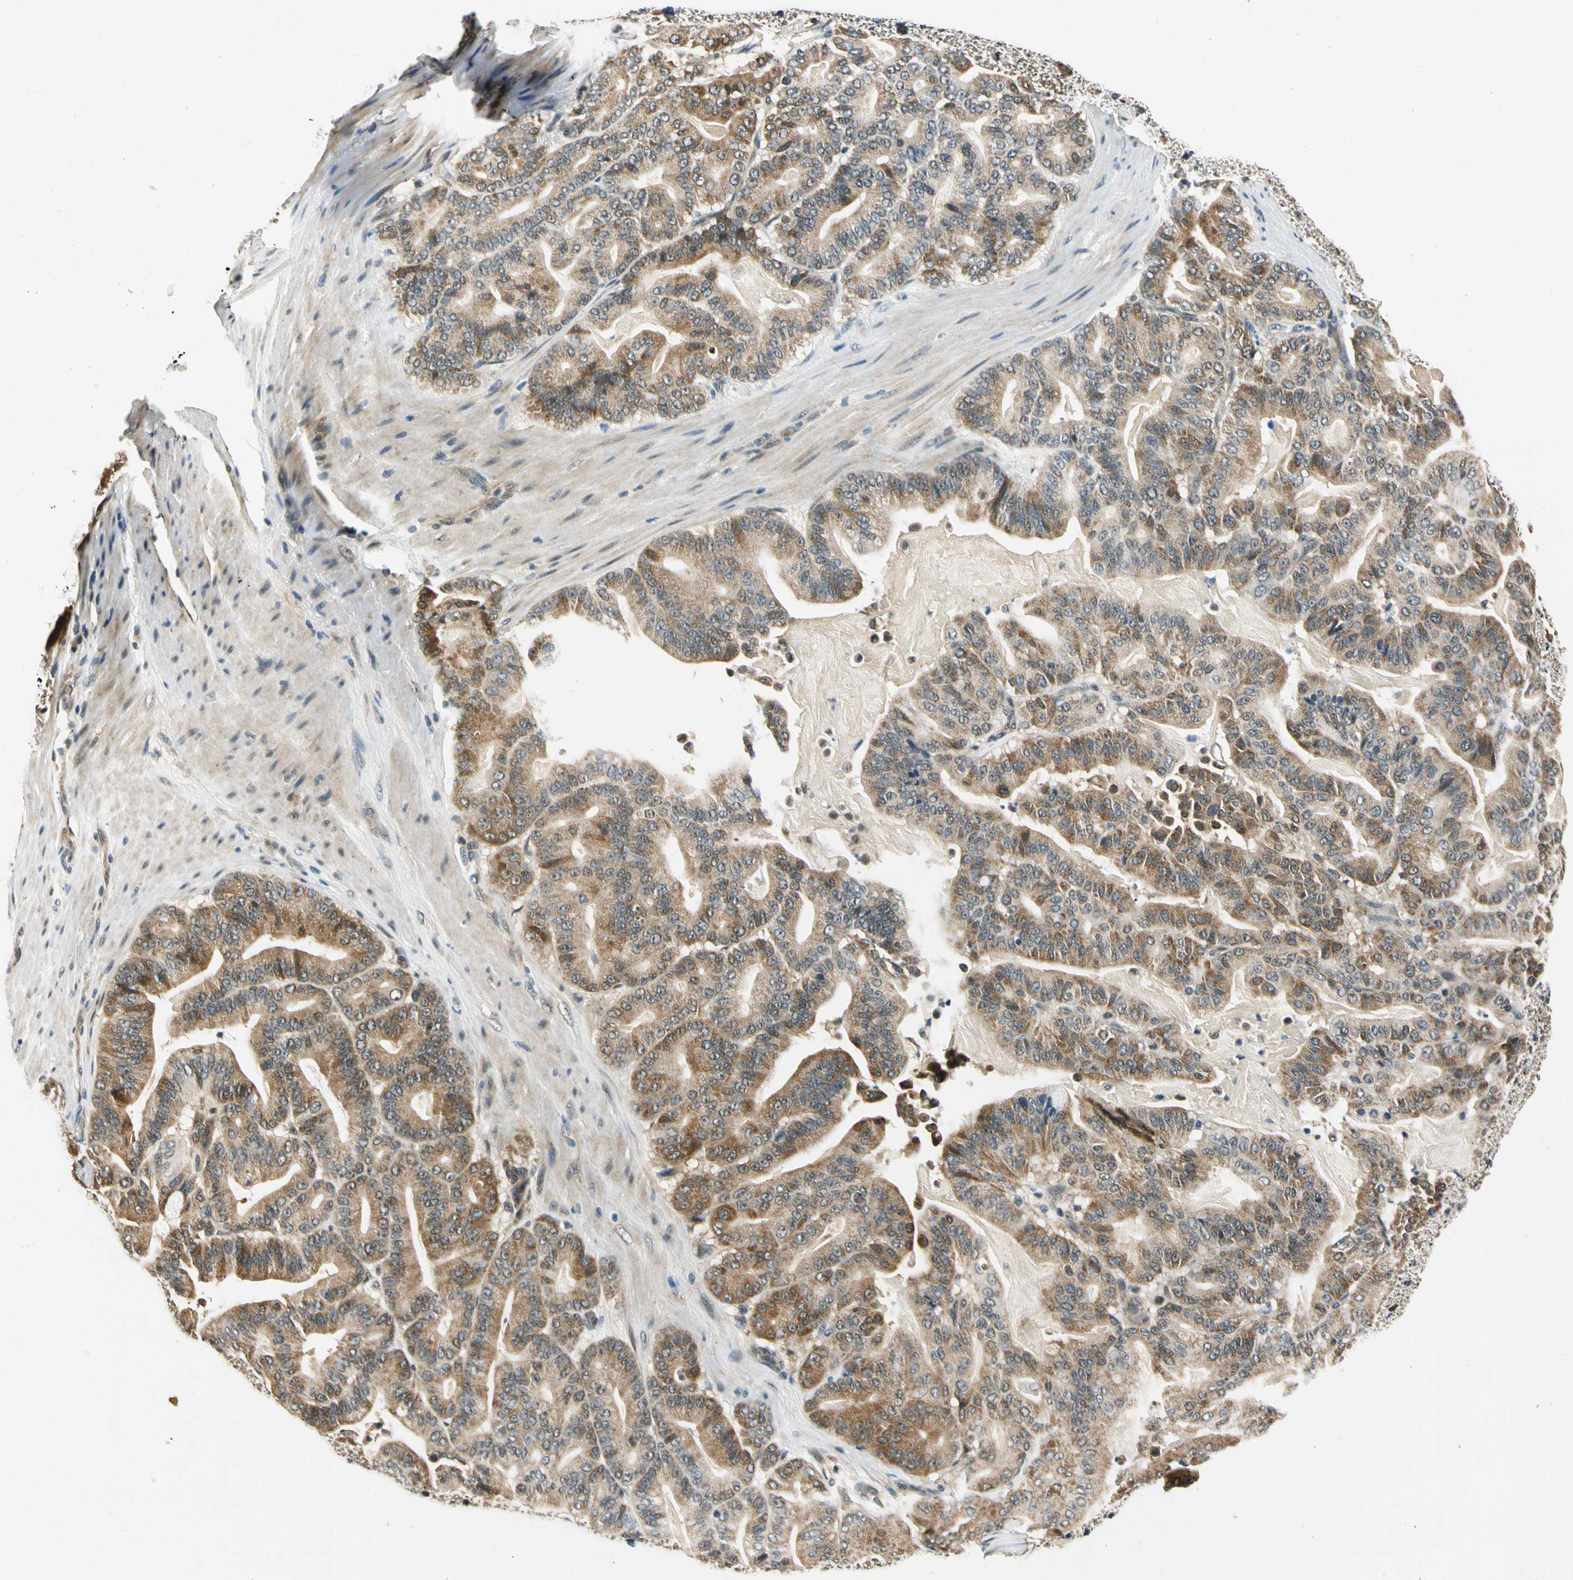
{"staining": {"intensity": "strong", "quantity": ">75%", "location": "cytoplasmic/membranous"}, "tissue": "pancreatic cancer", "cell_type": "Tumor cells", "image_type": "cancer", "snomed": [{"axis": "morphology", "description": "Adenocarcinoma, NOS"}, {"axis": "topography", "description": "Pancreas"}], "caption": "Adenocarcinoma (pancreatic) stained for a protein exhibits strong cytoplasmic/membranous positivity in tumor cells.", "gene": "PDK2", "patient": {"sex": "male", "age": 63}}